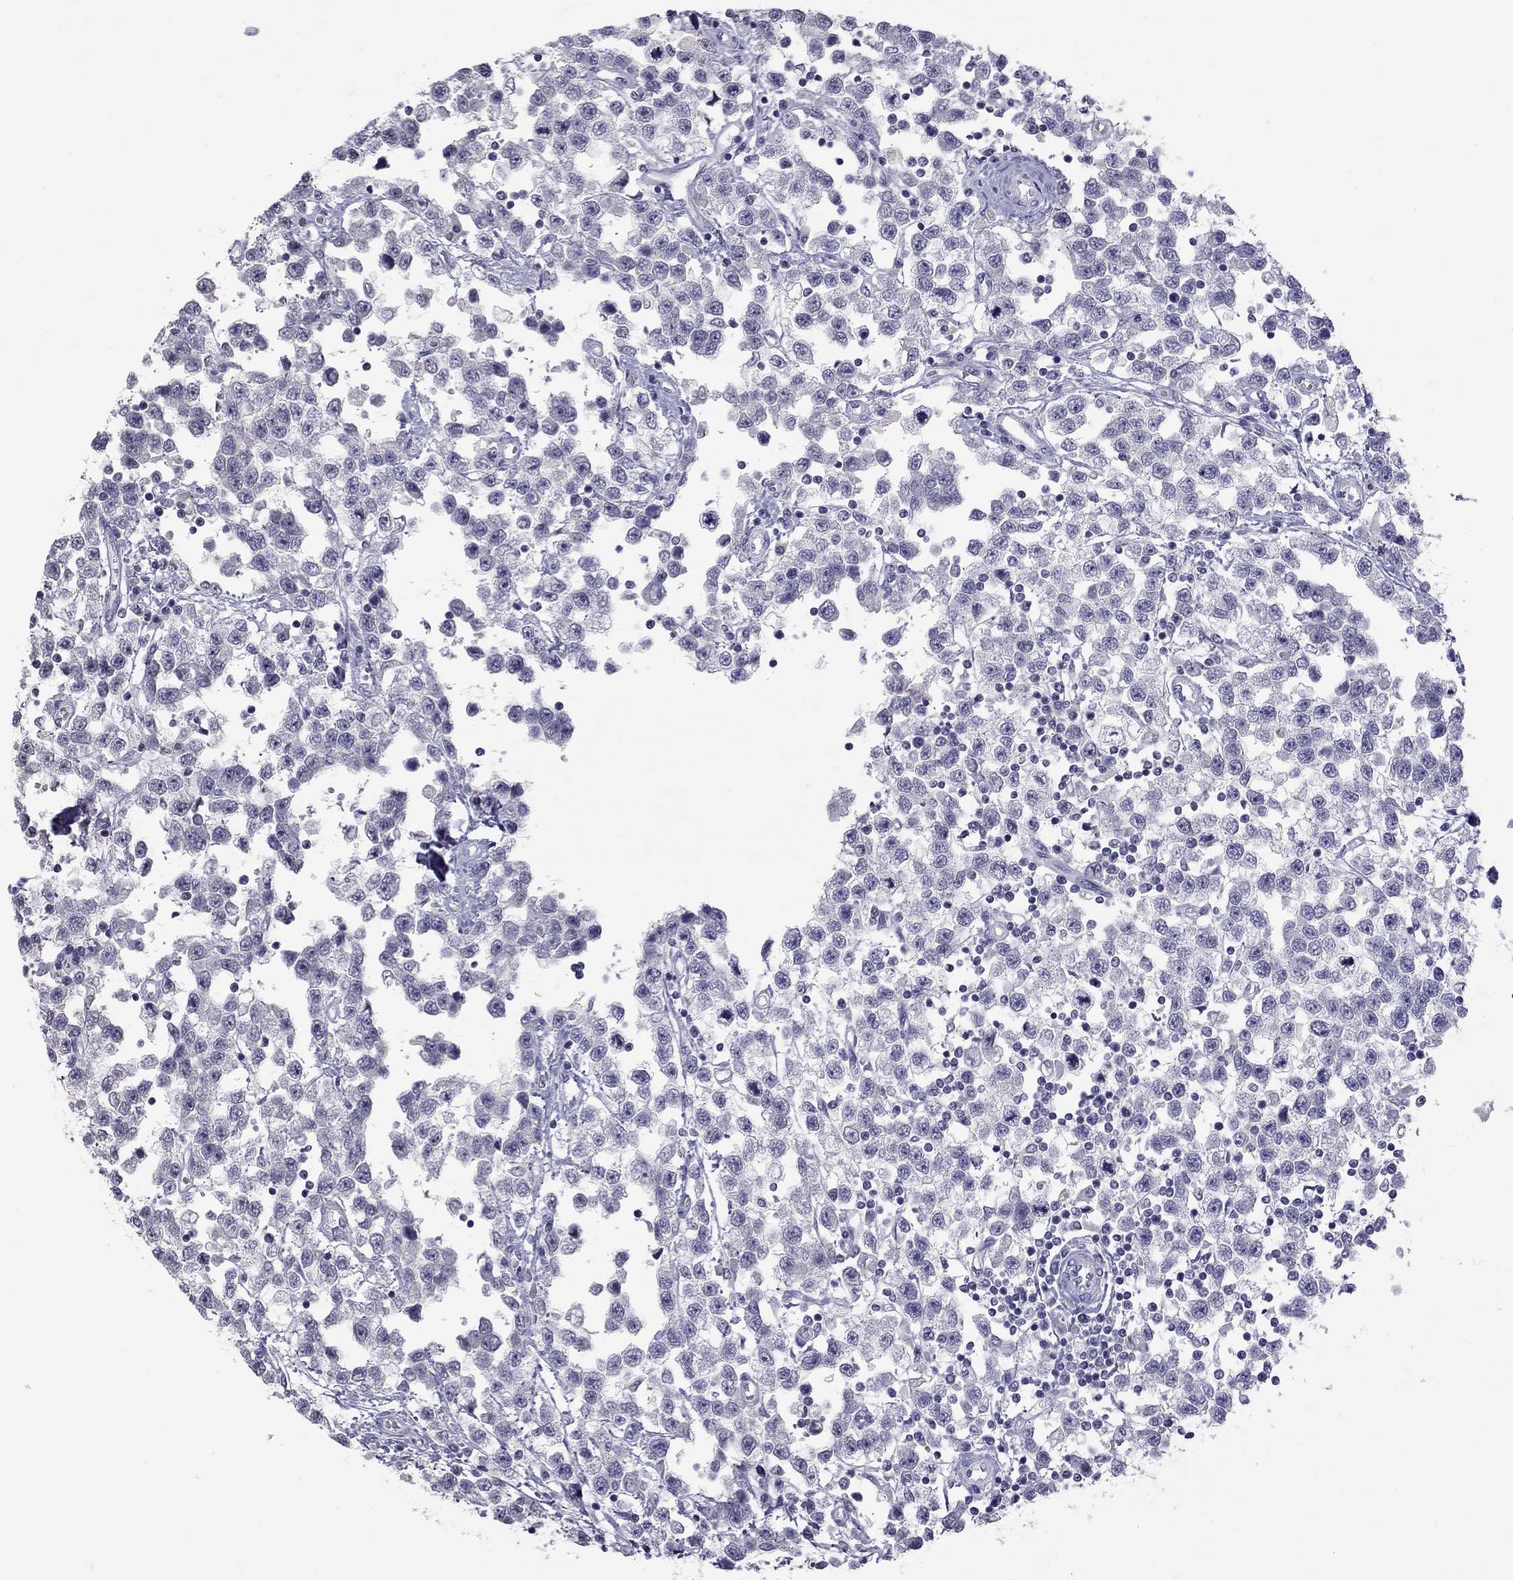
{"staining": {"intensity": "negative", "quantity": "none", "location": "none"}, "tissue": "testis cancer", "cell_type": "Tumor cells", "image_type": "cancer", "snomed": [{"axis": "morphology", "description": "Seminoma, NOS"}, {"axis": "topography", "description": "Testis"}], "caption": "Seminoma (testis) stained for a protein using IHC exhibits no positivity tumor cells.", "gene": "MUC16", "patient": {"sex": "male", "age": 34}}